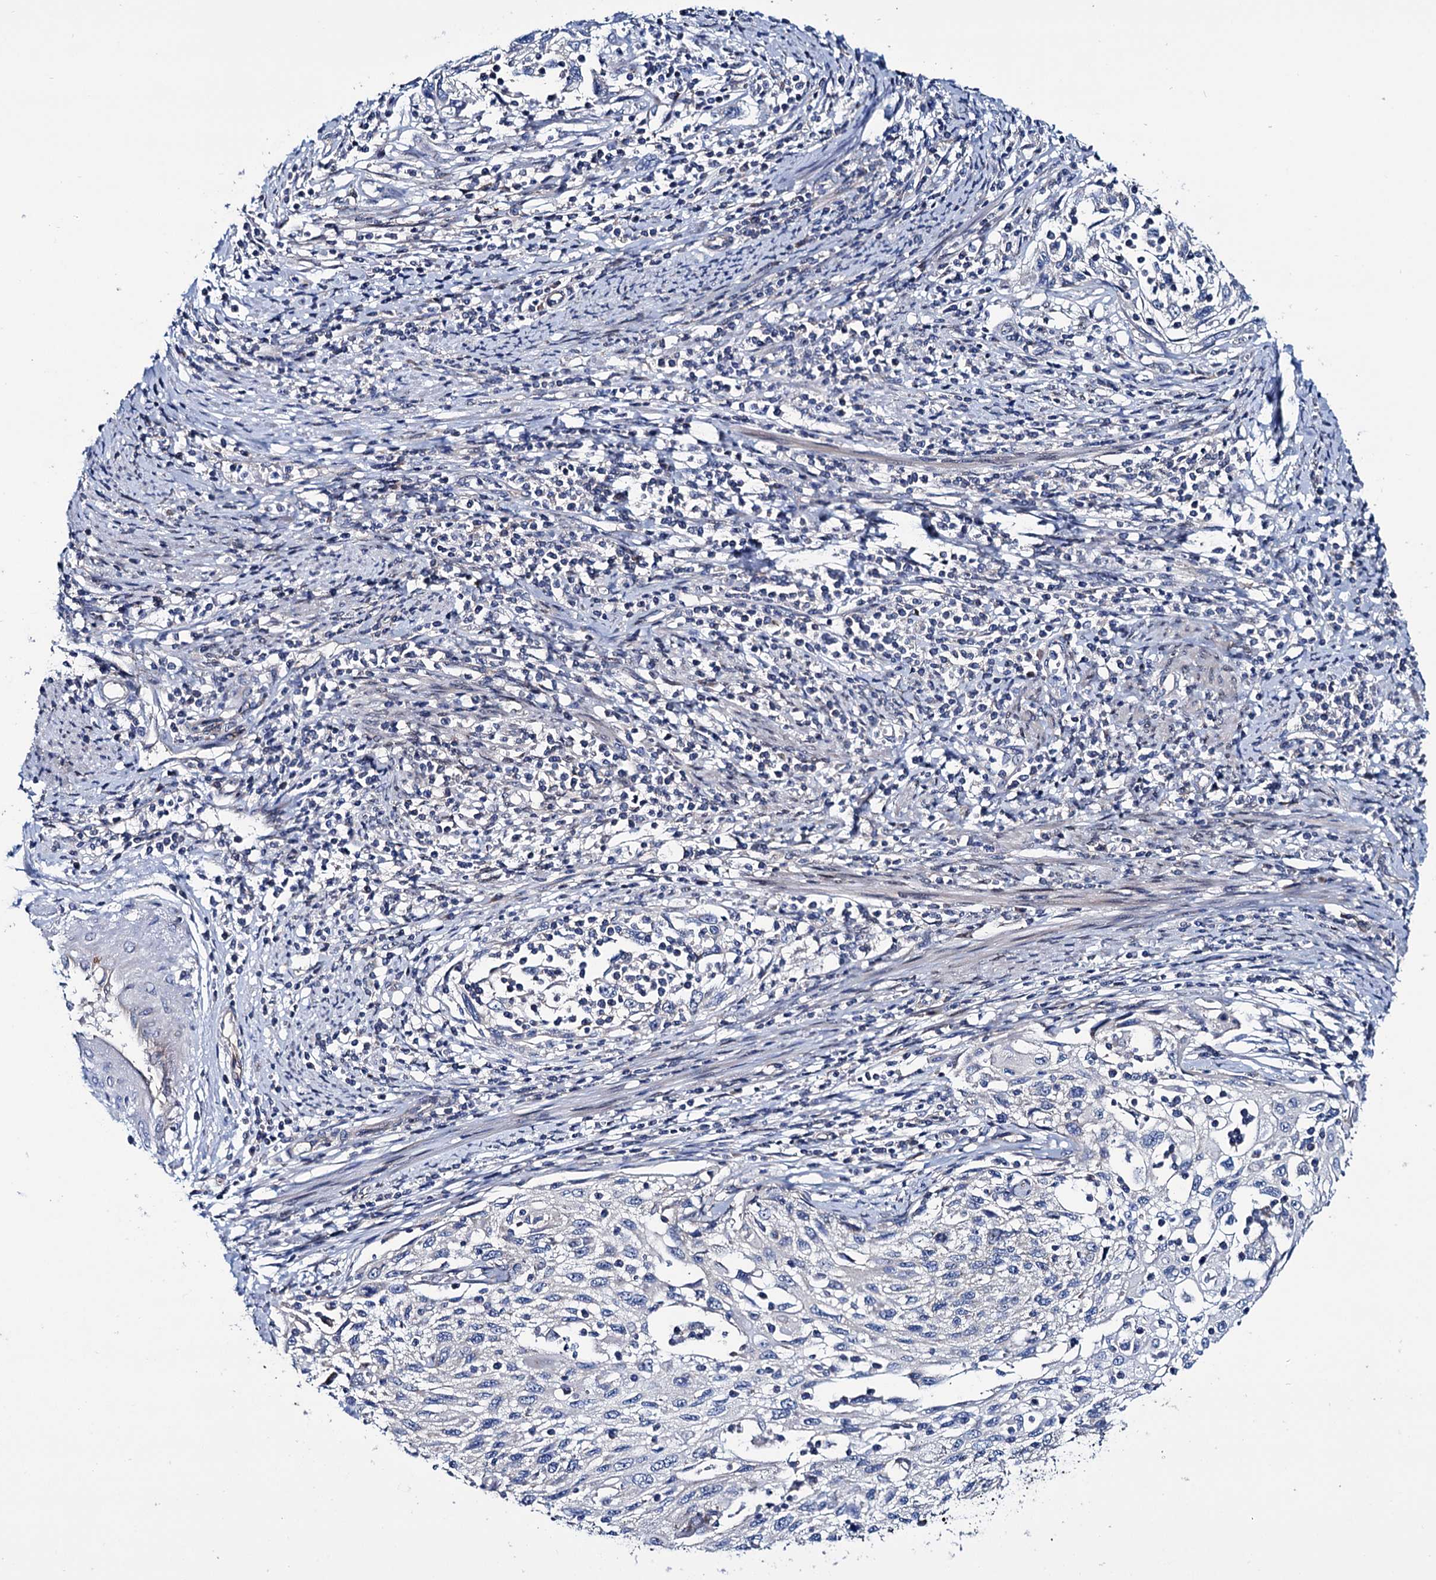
{"staining": {"intensity": "negative", "quantity": "none", "location": "none"}, "tissue": "cervical cancer", "cell_type": "Tumor cells", "image_type": "cancer", "snomed": [{"axis": "morphology", "description": "Squamous cell carcinoma, NOS"}, {"axis": "topography", "description": "Cervix"}], "caption": "High magnification brightfield microscopy of cervical cancer (squamous cell carcinoma) stained with DAB (brown) and counterstained with hematoxylin (blue): tumor cells show no significant staining.", "gene": "EYA4", "patient": {"sex": "female", "age": 70}}